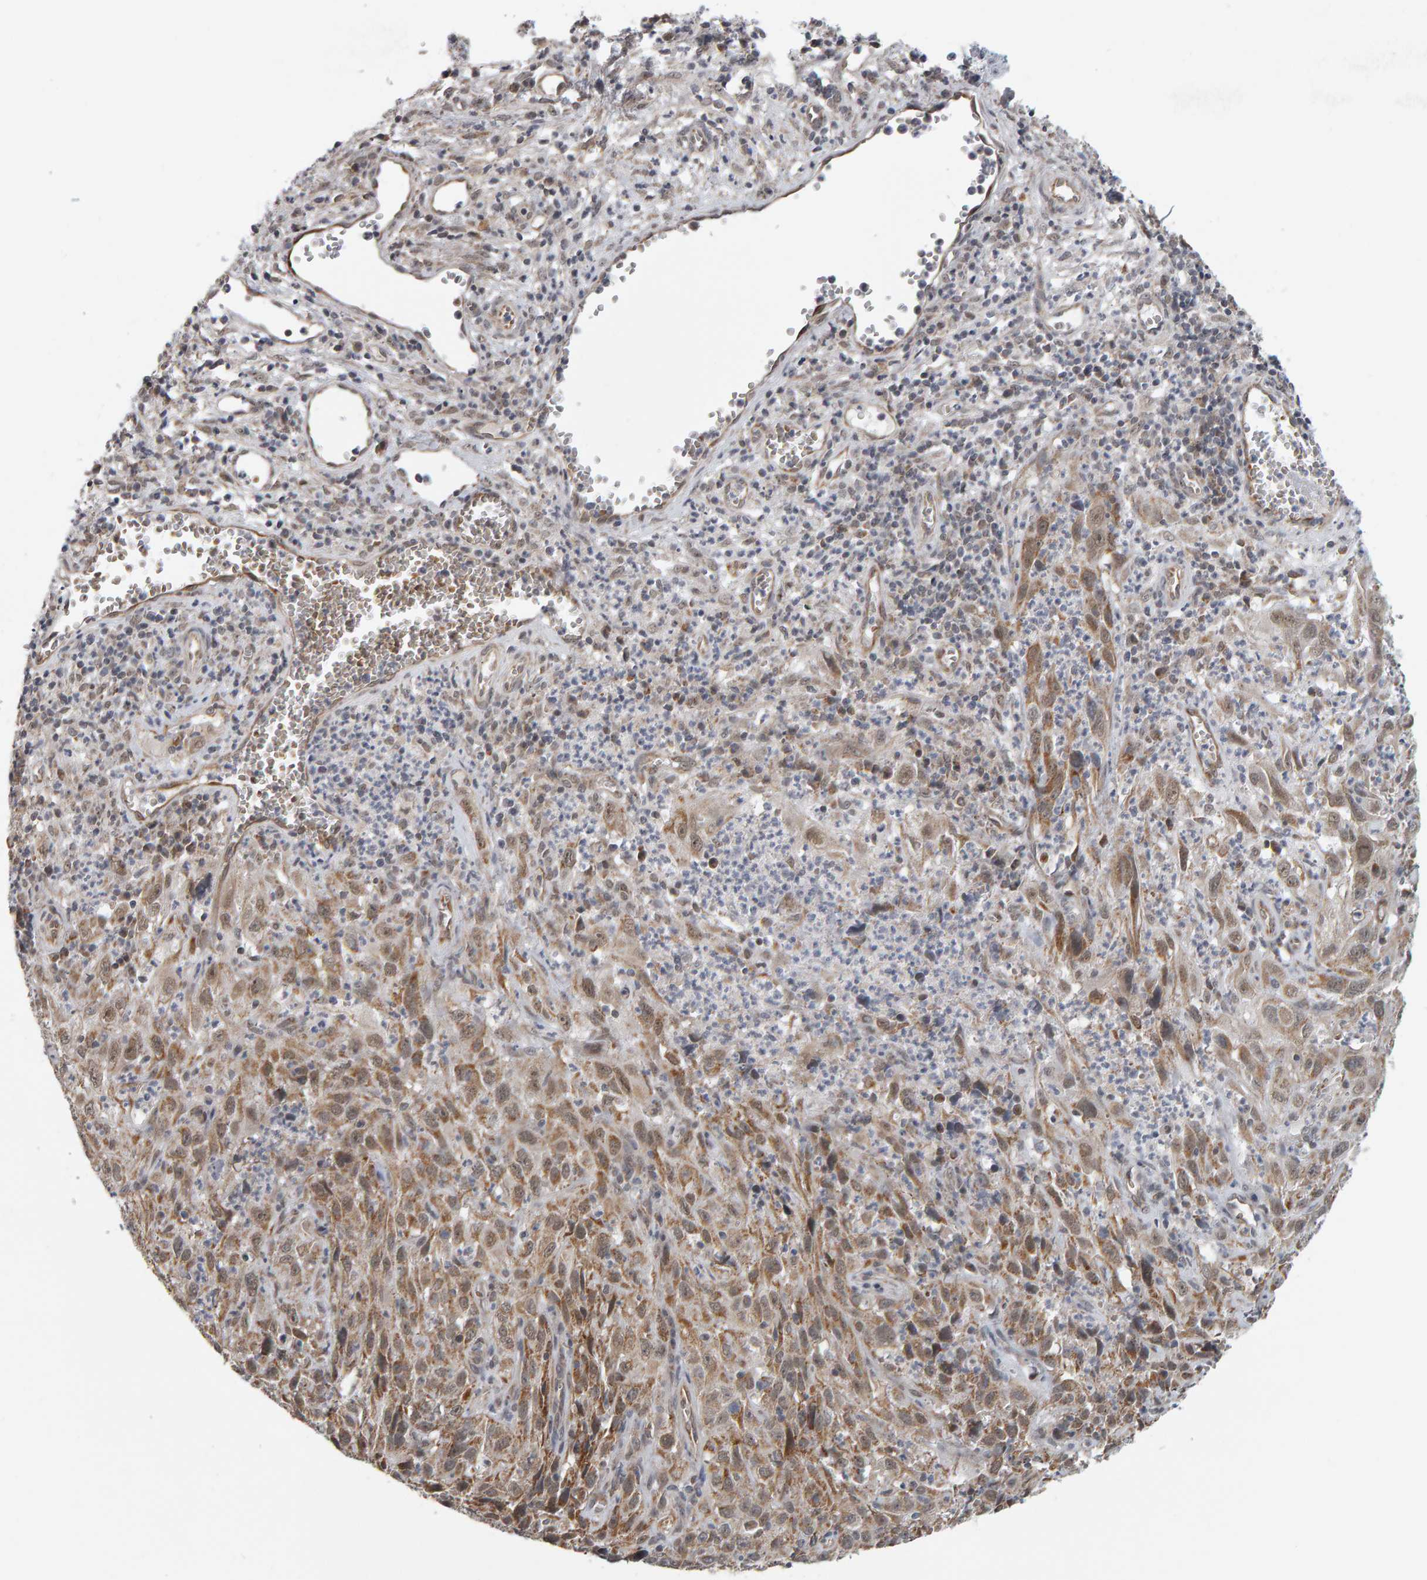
{"staining": {"intensity": "moderate", "quantity": ">75%", "location": "cytoplasmic/membranous,nuclear"}, "tissue": "cervical cancer", "cell_type": "Tumor cells", "image_type": "cancer", "snomed": [{"axis": "morphology", "description": "Squamous cell carcinoma, NOS"}, {"axis": "topography", "description": "Cervix"}], "caption": "IHC histopathology image of cervical cancer (squamous cell carcinoma) stained for a protein (brown), which displays medium levels of moderate cytoplasmic/membranous and nuclear staining in about >75% of tumor cells.", "gene": "DAP3", "patient": {"sex": "female", "age": 32}}